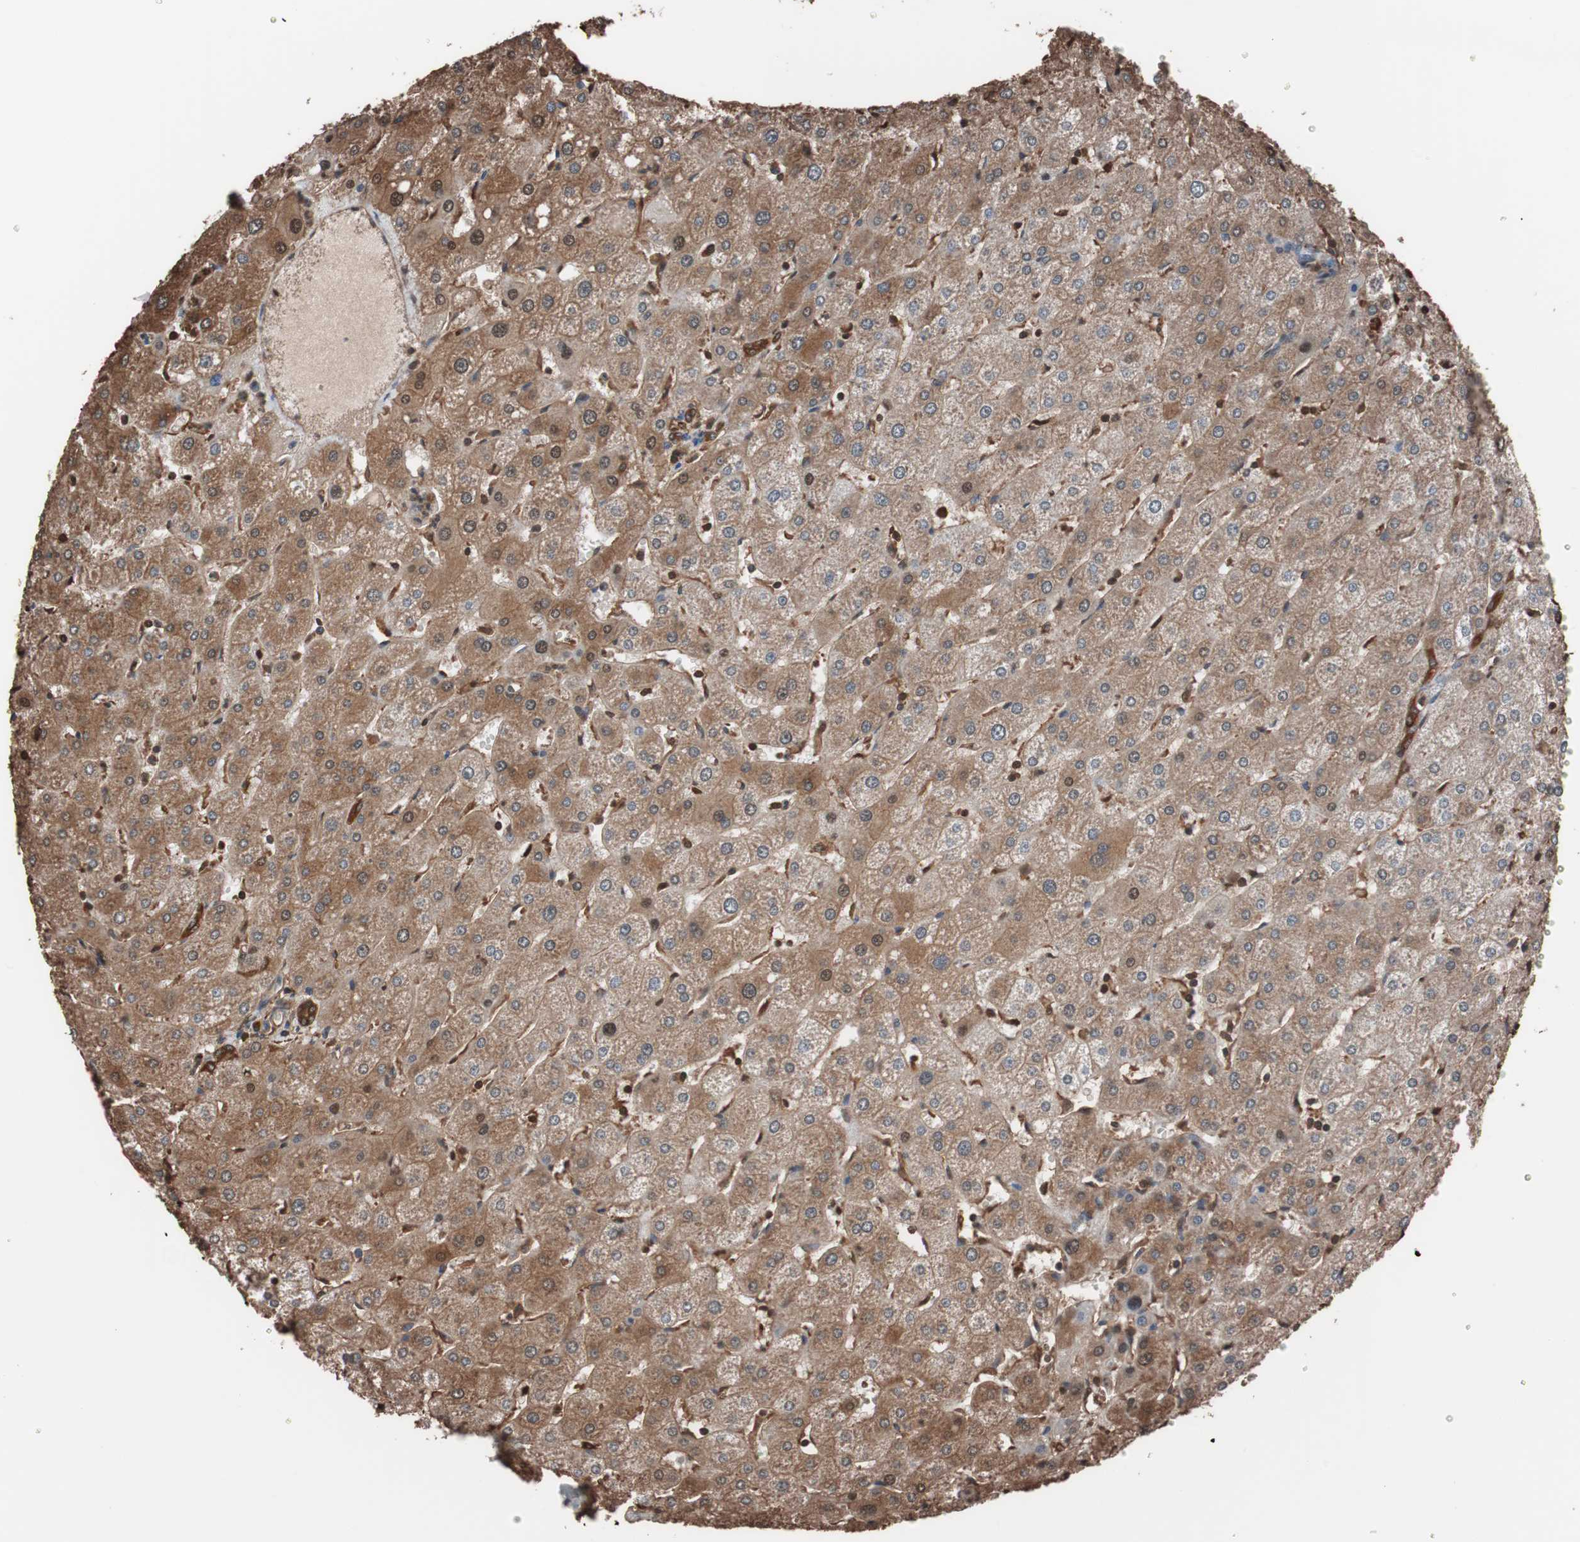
{"staining": {"intensity": "strong", "quantity": ">75%", "location": "cytoplasmic/membranous"}, "tissue": "liver", "cell_type": "Cholangiocytes", "image_type": "normal", "snomed": [{"axis": "morphology", "description": "Normal tissue, NOS"}, {"axis": "topography", "description": "Liver"}], "caption": "Immunohistochemistry (IHC) micrograph of benign human liver stained for a protein (brown), which shows high levels of strong cytoplasmic/membranous expression in about >75% of cholangiocytes.", "gene": "CALM2", "patient": {"sex": "male", "age": 67}}